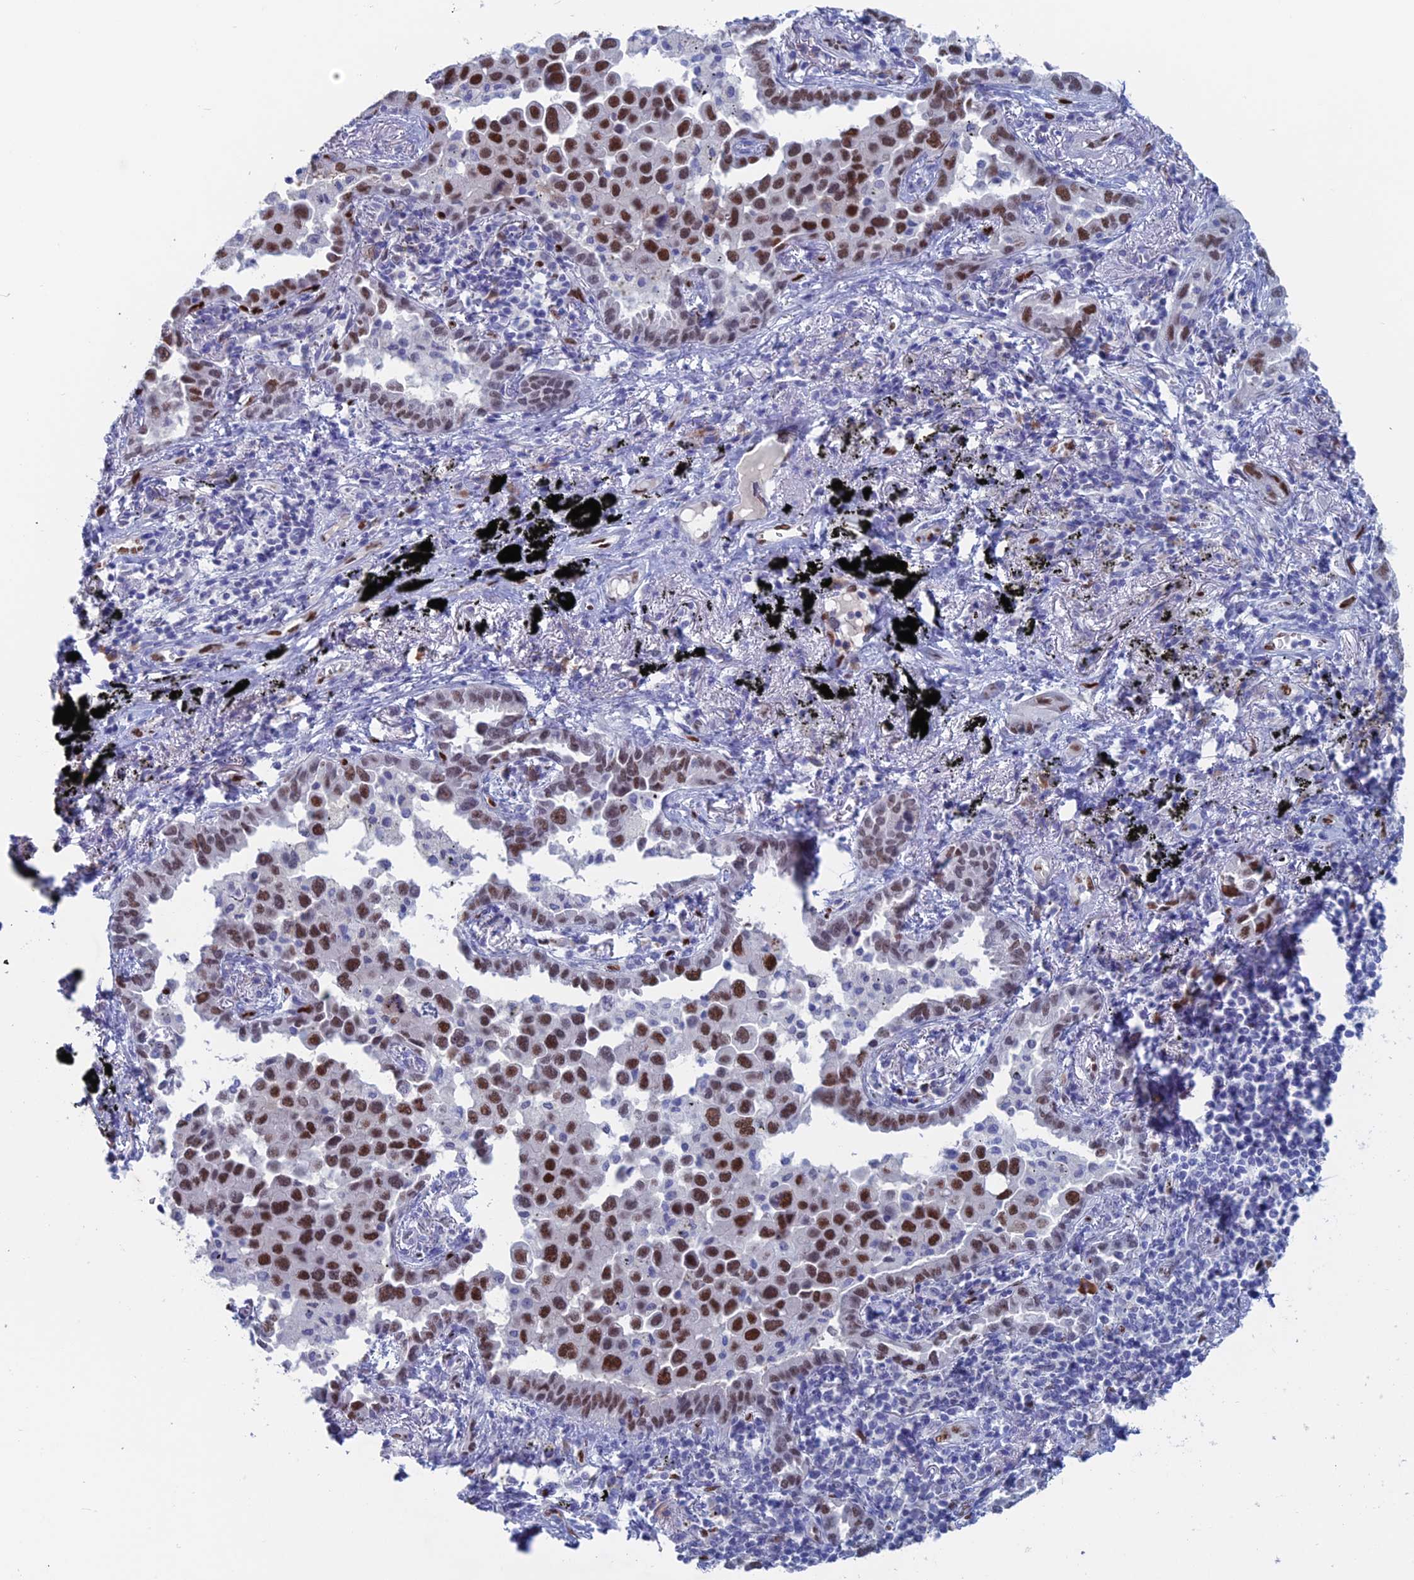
{"staining": {"intensity": "moderate", "quantity": ">75%", "location": "nuclear"}, "tissue": "lung cancer", "cell_type": "Tumor cells", "image_type": "cancer", "snomed": [{"axis": "morphology", "description": "Adenocarcinoma, NOS"}, {"axis": "topography", "description": "Lung"}], "caption": "Immunohistochemical staining of human lung adenocarcinoma shows moderate nuclear protein positivity in approximately >75% of tumor cells.", "gene": "NOL4L", "patient": {"sex": "male", "age": 67}}